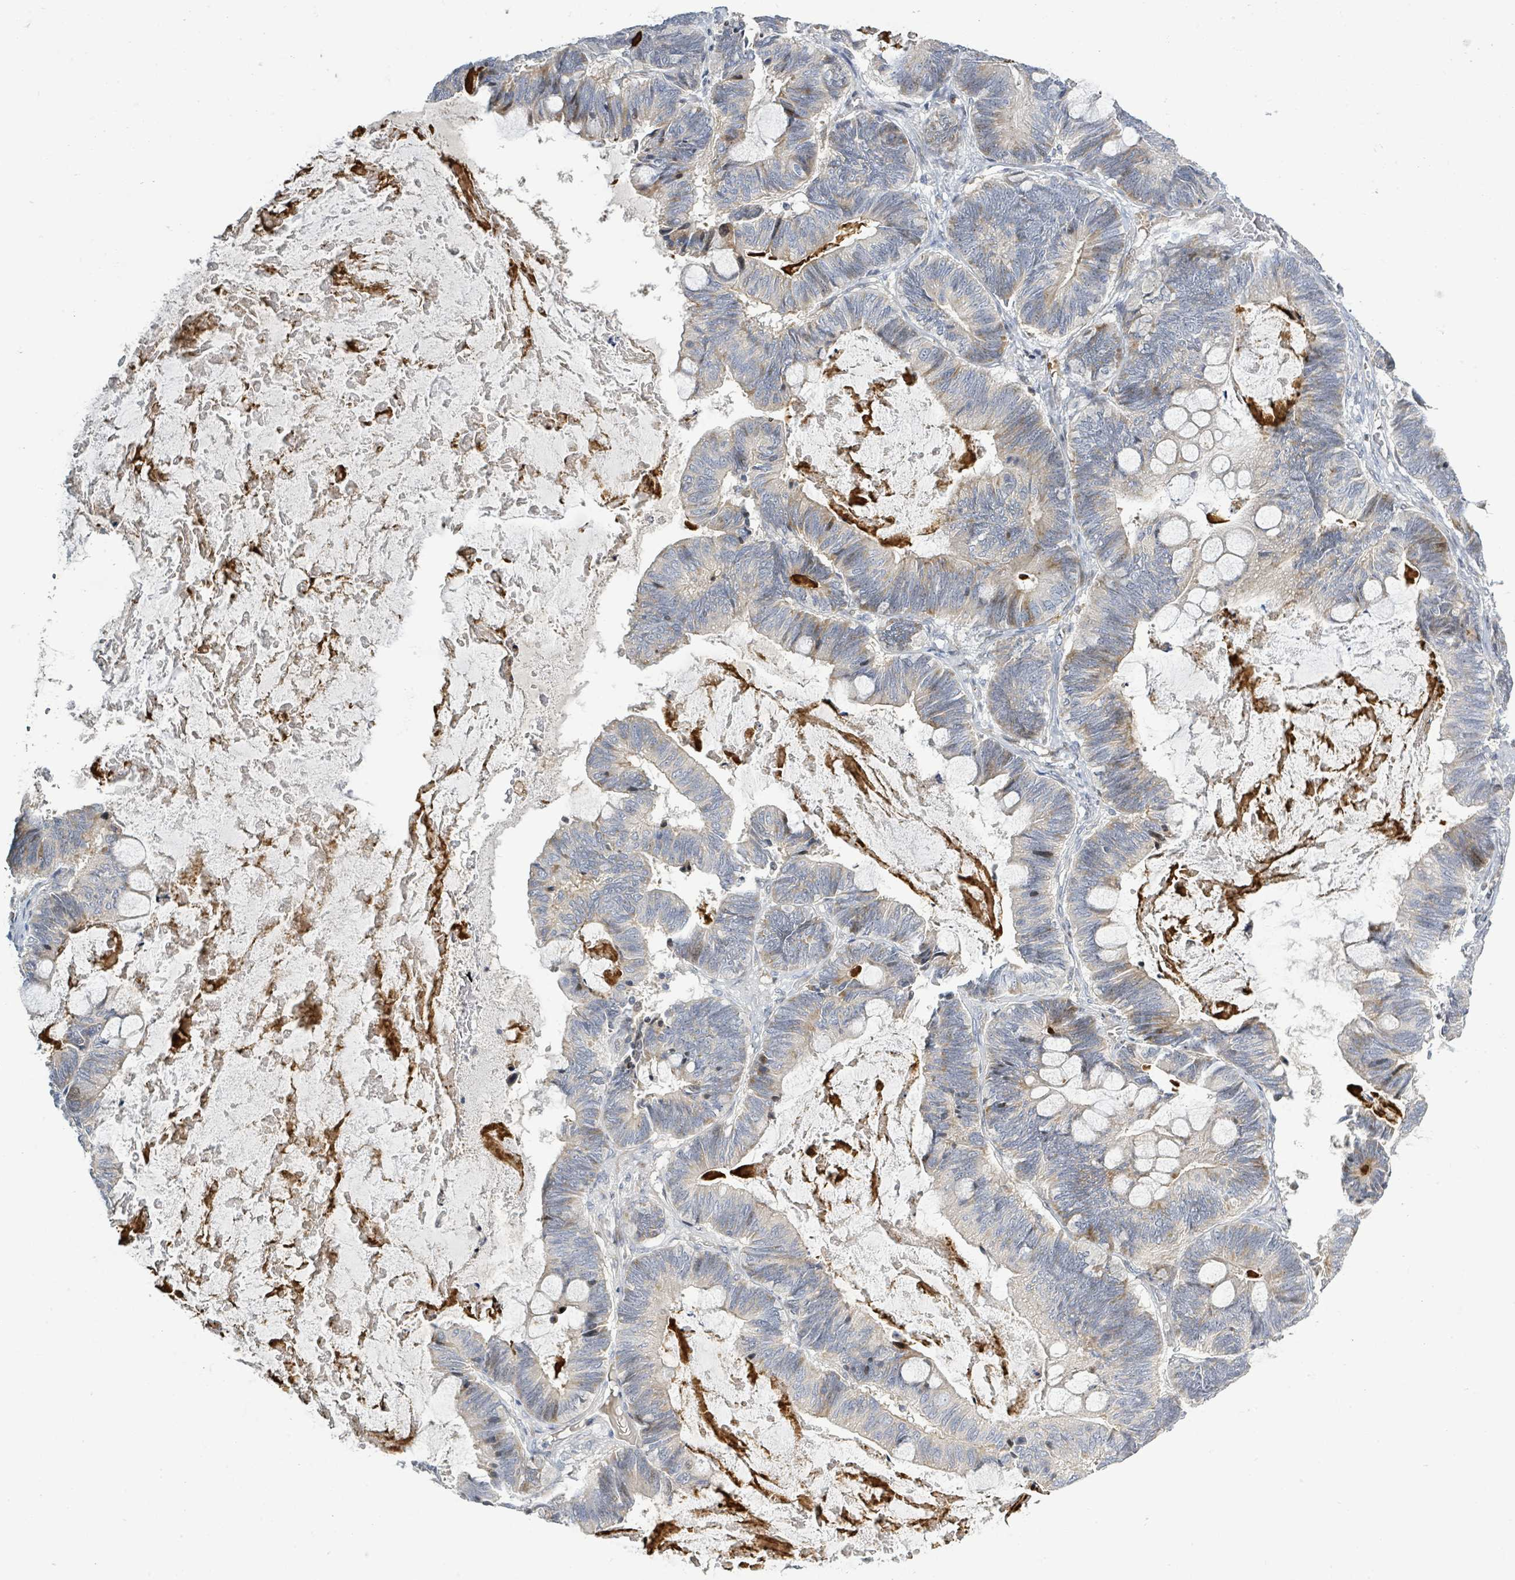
{"staining": {"intensity": "moderate", "quantity": "<25%", "location": "cytoplasmic/membranous,nuclear"}, "tissue": "ovarian cancer", "cell_type": "Tumor cells", "image_type": "cancer", "snomed": [{"axis": "morphology", "description": "Cystadenocarcinoma, mucinous, NOS"}, {"axis": "topography", "description": "Ovary"}], "caption": "Tumor cells exhibit low levels of moderate cytoplasmic/membranous and nuclear staining in about <25% of cells in human mucinous cystadenocarcinoma (ovarian).", "gene": "CFAP210", "patient": {"sex": "female", "age": 61}}